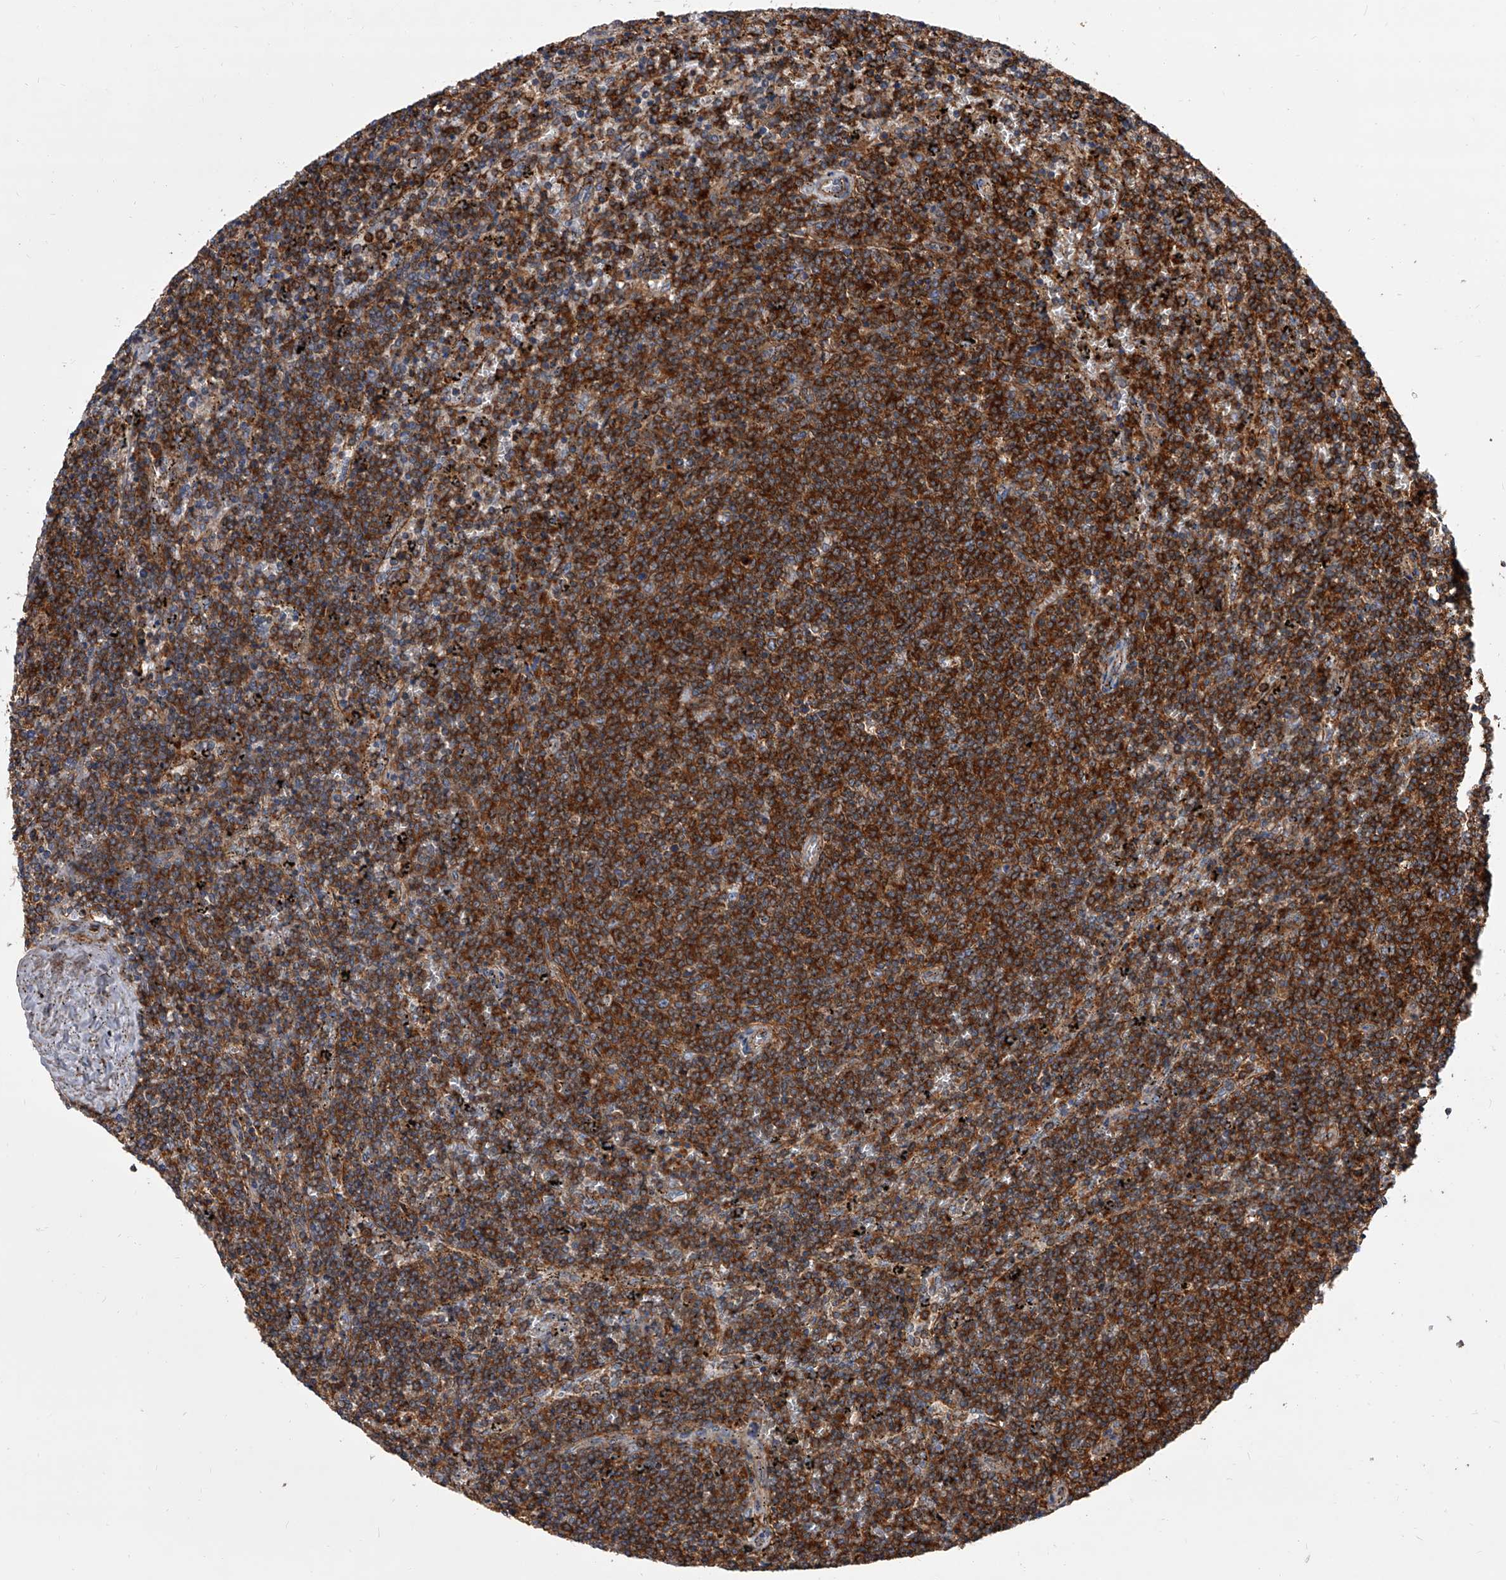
{"staining": {"intensity": "strong", "quantity": ">75%", "location": "cytoplasmic/membranous"}, "tissue": "lymphoma", "cell_type": "Tumor cells", "image_type": "cancer", "snomed": [{"axis": "morphology", "description": "Malignant lymphoma, non-Hodgkin's type, Low grade"}, {"axis": "topography", "description": "Spleen"}], "caption": "A micrograph of low-grade malignant lymphoma, non-Hodgkin's type stained for a protein exhibits strong cytoplasmic/membranous brown staining in tumor cells. (DAB (3,3'-diaminobenzidine) IHC with brightfield microscopy, high magnification).", "gene": "PISD", "patient": {"sex": "female", "age": 50}}